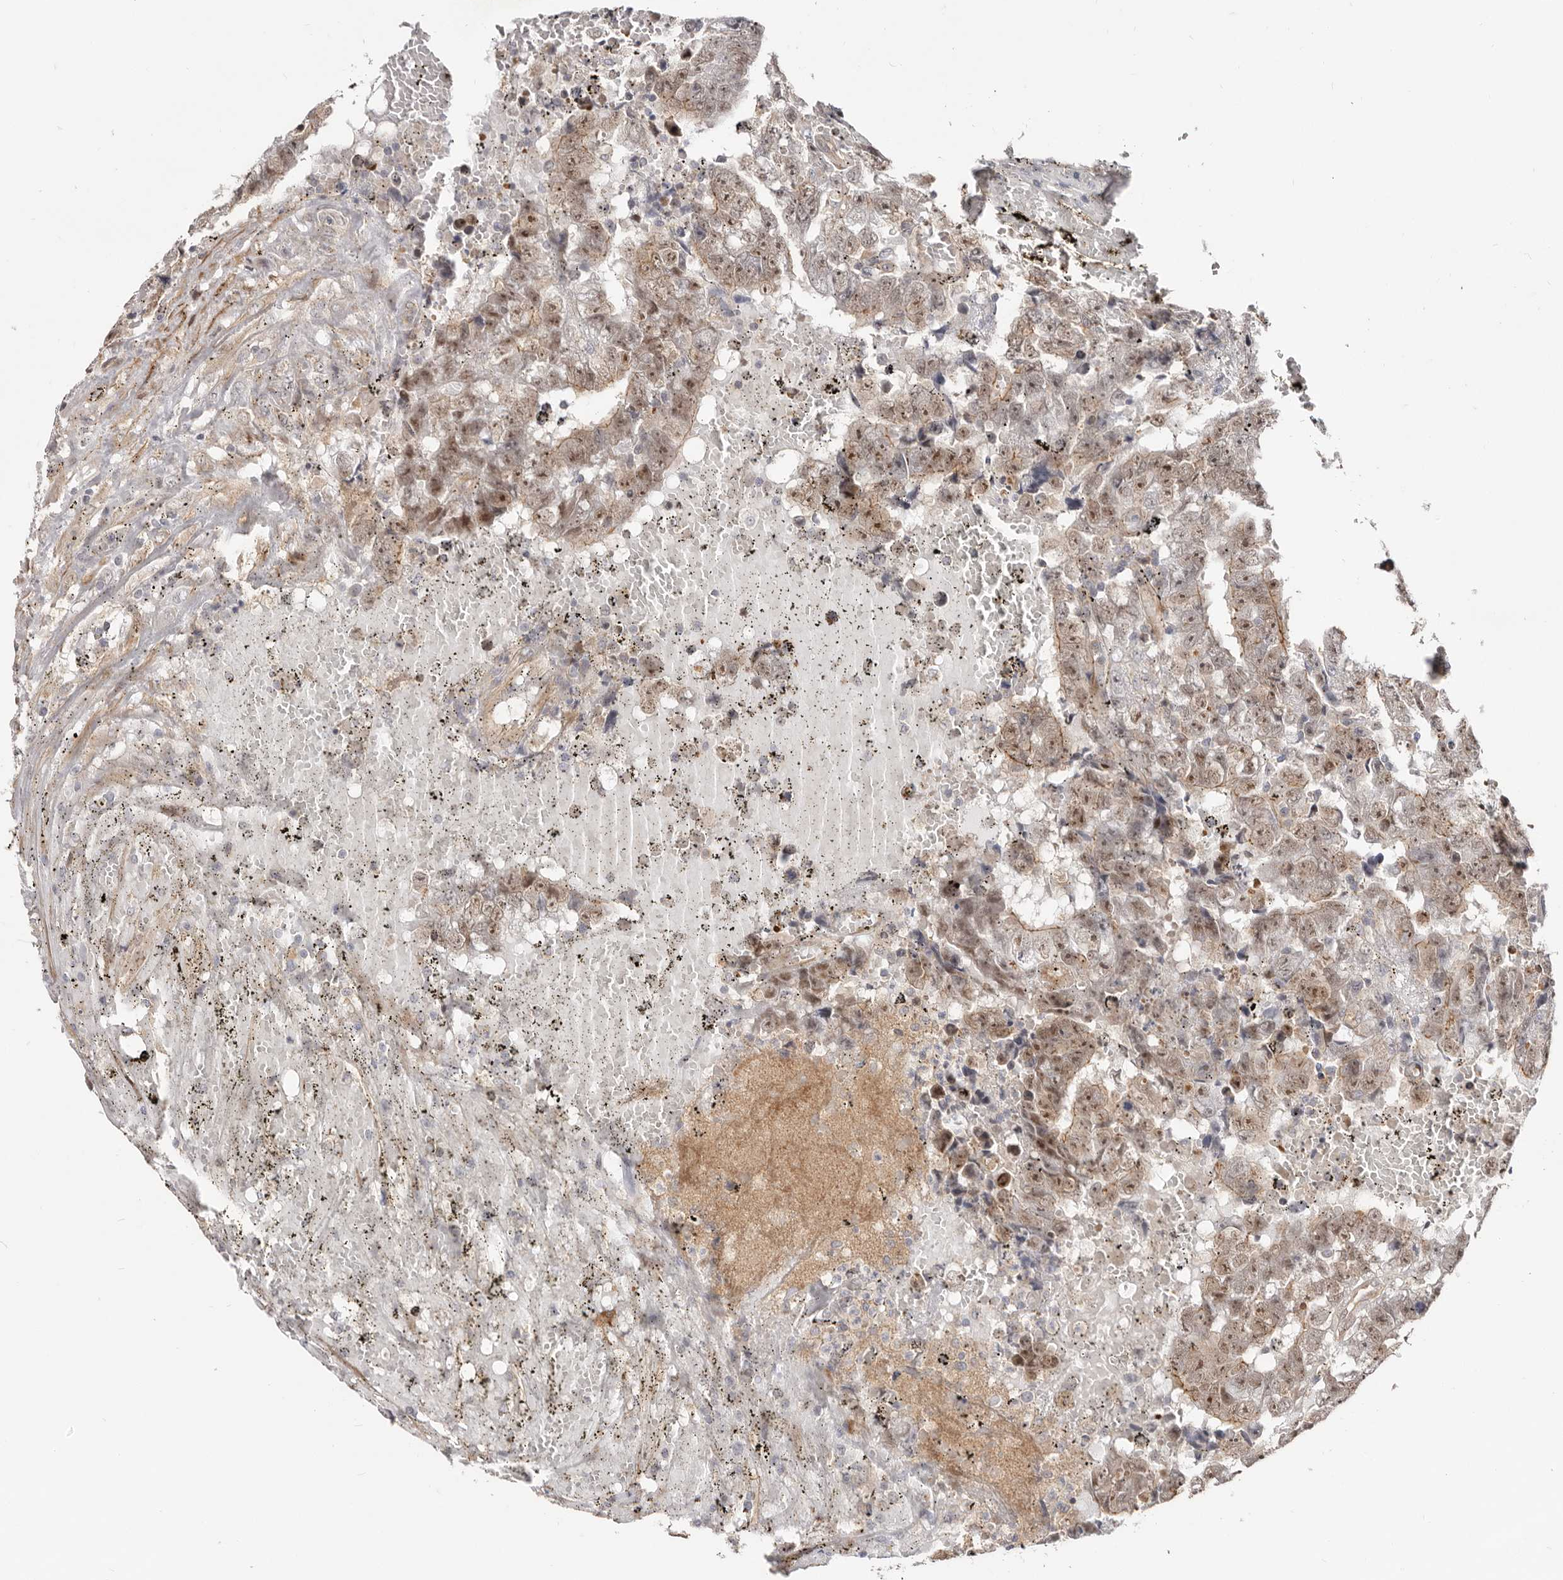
{"staining": {"intensity": "moderate", "quantity": ">75%", "location": "cytoplasmic/membranous,nuclear"}, "tissue": "testis cancer", "cell_type": "Tumor cells", "image_type": "cancer", "snomed": [{"axis": "morphology", "description": "Carcinoma, Embryonal, NOS"}, {"axis": "topography", "description": "Testis"}], "caption": "IHC of human testis embryonal carcinoma reveals medium levels of moderate cytoplasmic/membranous and nuclear expression in about >75% of tumor cells.", "gene": "GPATCH4", "patient": {"sex": "male", "age": 25}}